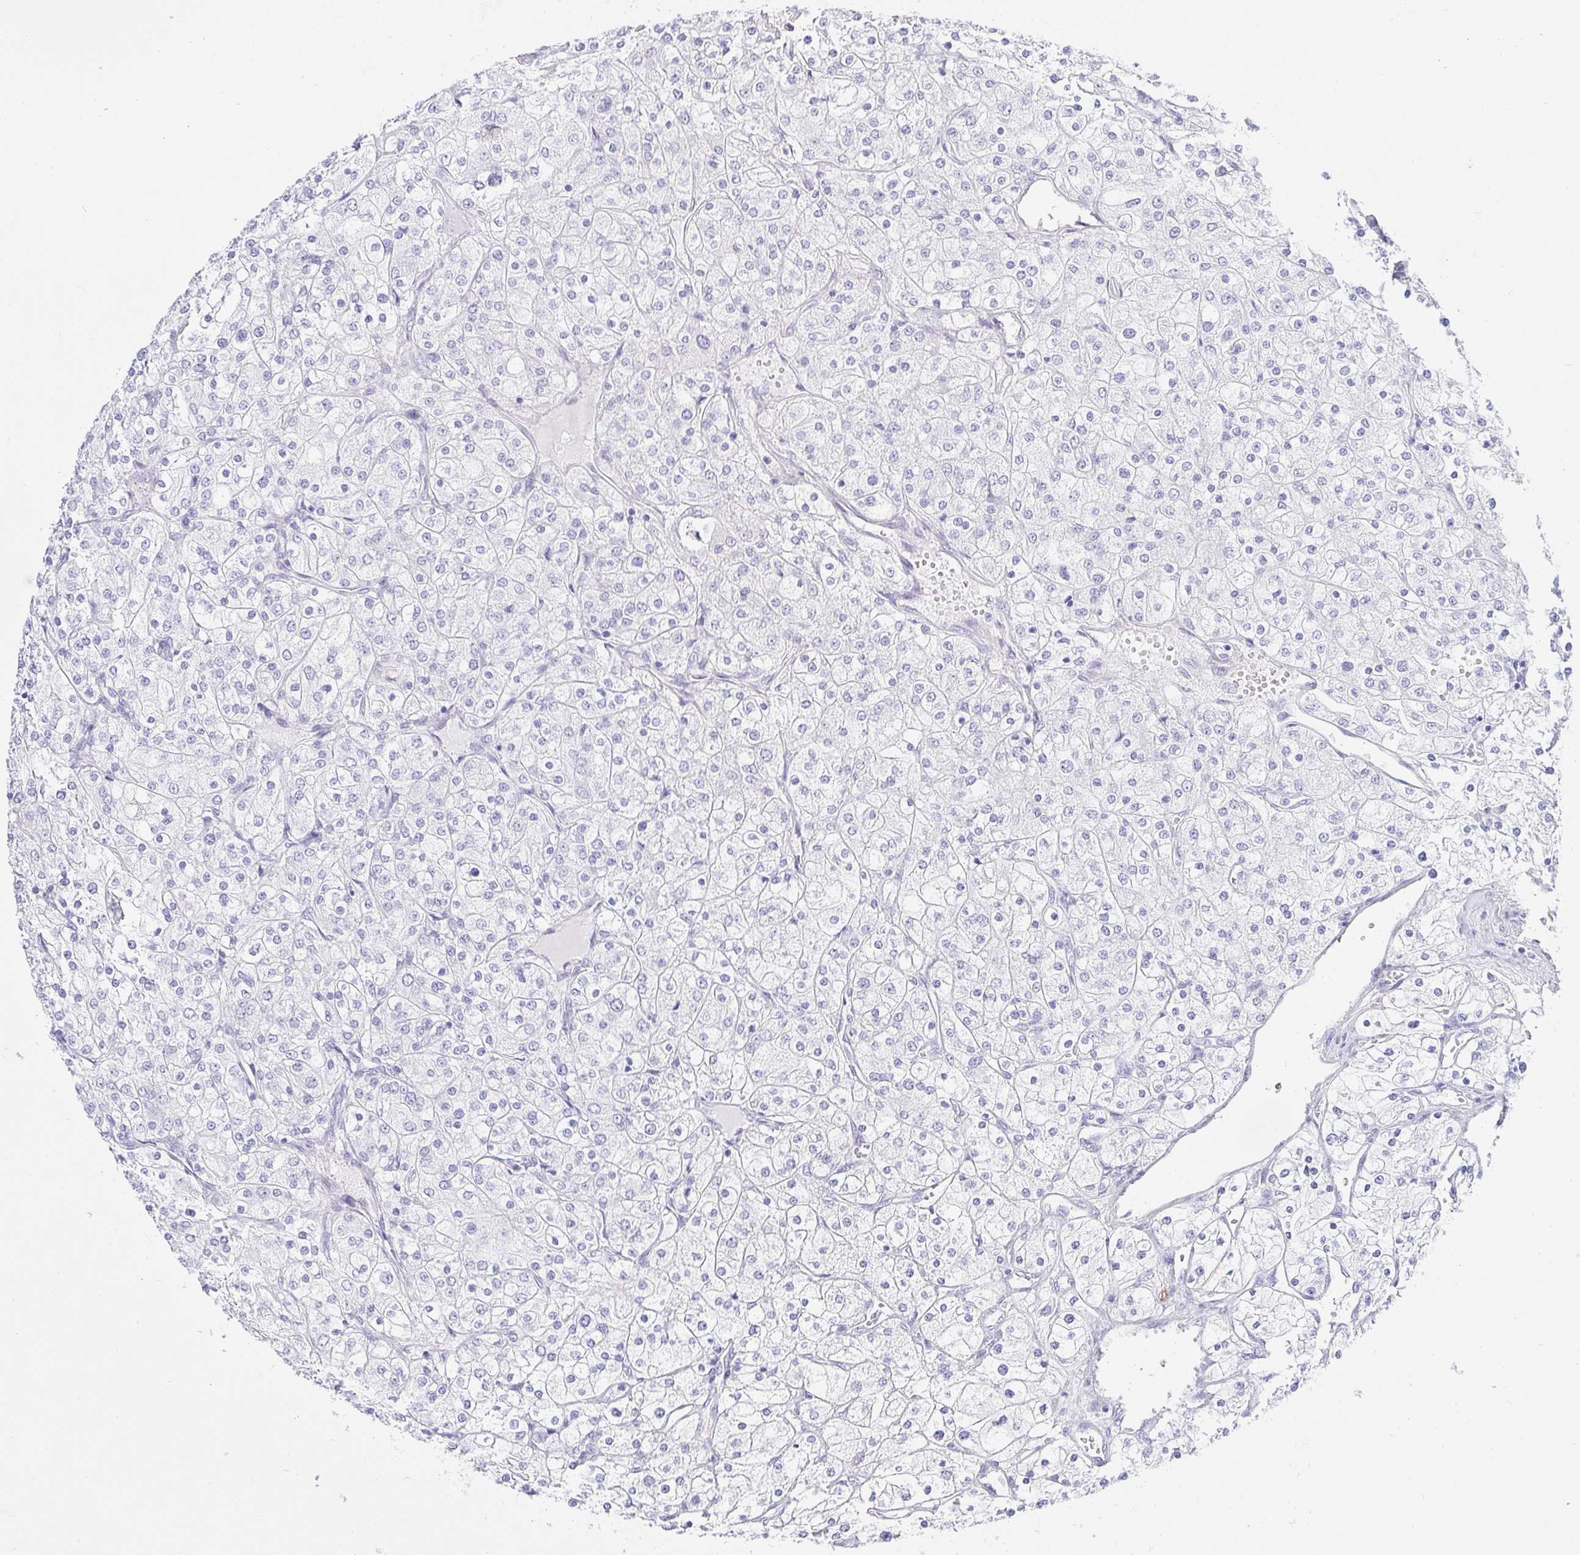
{"staining": {"intensity": "negative", "quantity": "none", "location": "none"}, "tissue": "renal cancer", "cell_type": "Tumor cells", "image_type": "cancer", "snomed": [{"axis": "morphology", "description": "Adenocarcinoma, NOS"}, {"axis": "topography", "description": "Kidney"}], "caption": "Tumor cells show no significant protein expression in renal cancer (adenocarcinoma).", "gene": "PRND", "patient": {"sex": "male", "age": 80}}